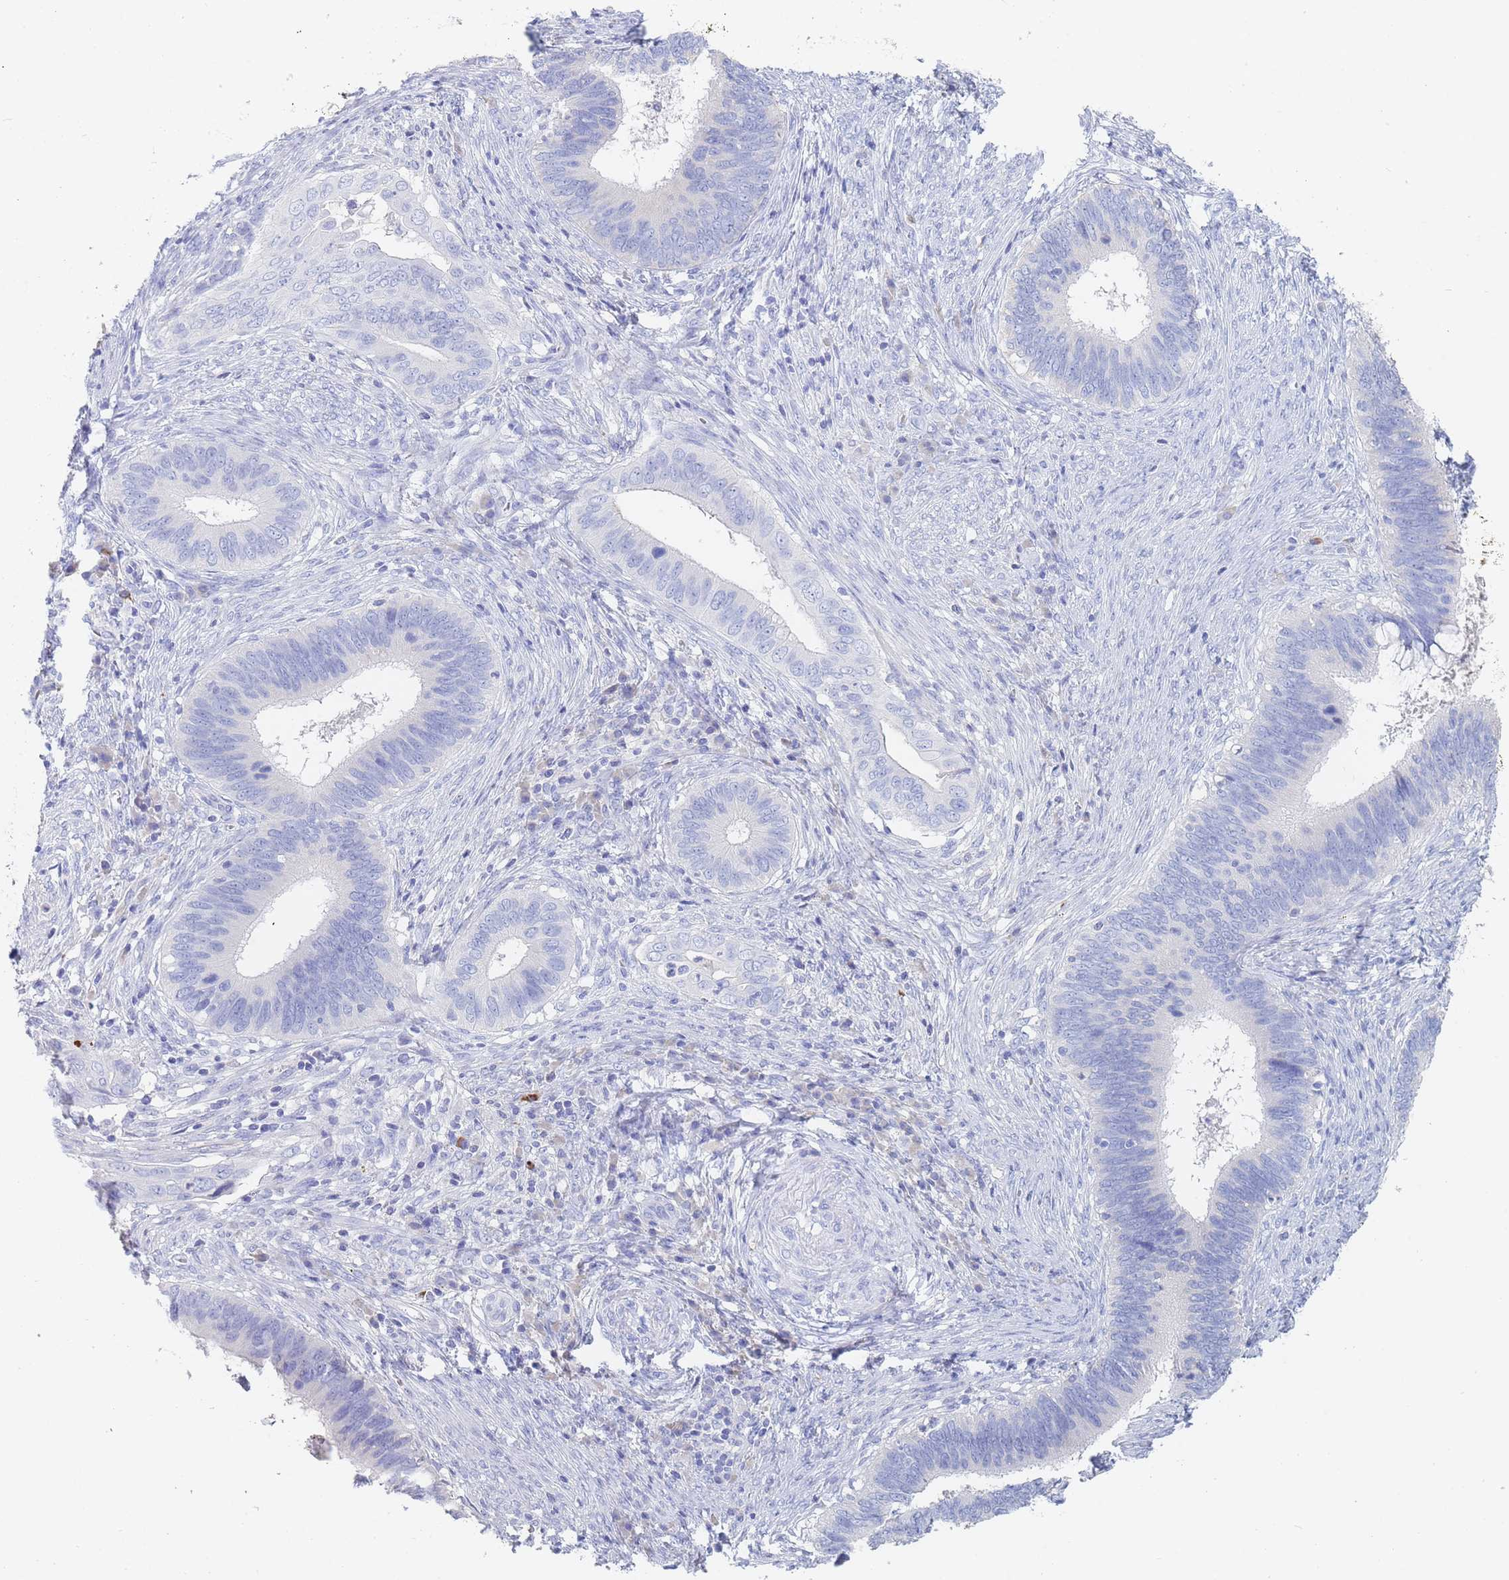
{"staining": {"intensity": "negative", "quantity": "none", "location": "none"}, "tissue": "cervical cancer", "cell_type": "Tumor cells", "image_type": "cancer", "snomed": [{"axis": "morphology", "description": "Adenocarcinoma, NOS"}, {"axis": "topography", "description": "Cervix"}], "caption": "High power microscopy histopathology image of an immunohistochemistry (IHC) image of cervical cancer (adenocarcinoma), revealing no significant positivity in tumor cells. (Stains: DAB (3,3'-diaminobenzidine) immunohistochemistry with hematoxylin counter stain, Microscopy: brightfield microscopy at high magnification).", "gene": "SLC25A35", "patient": {"sex": "female", "age": 42}}